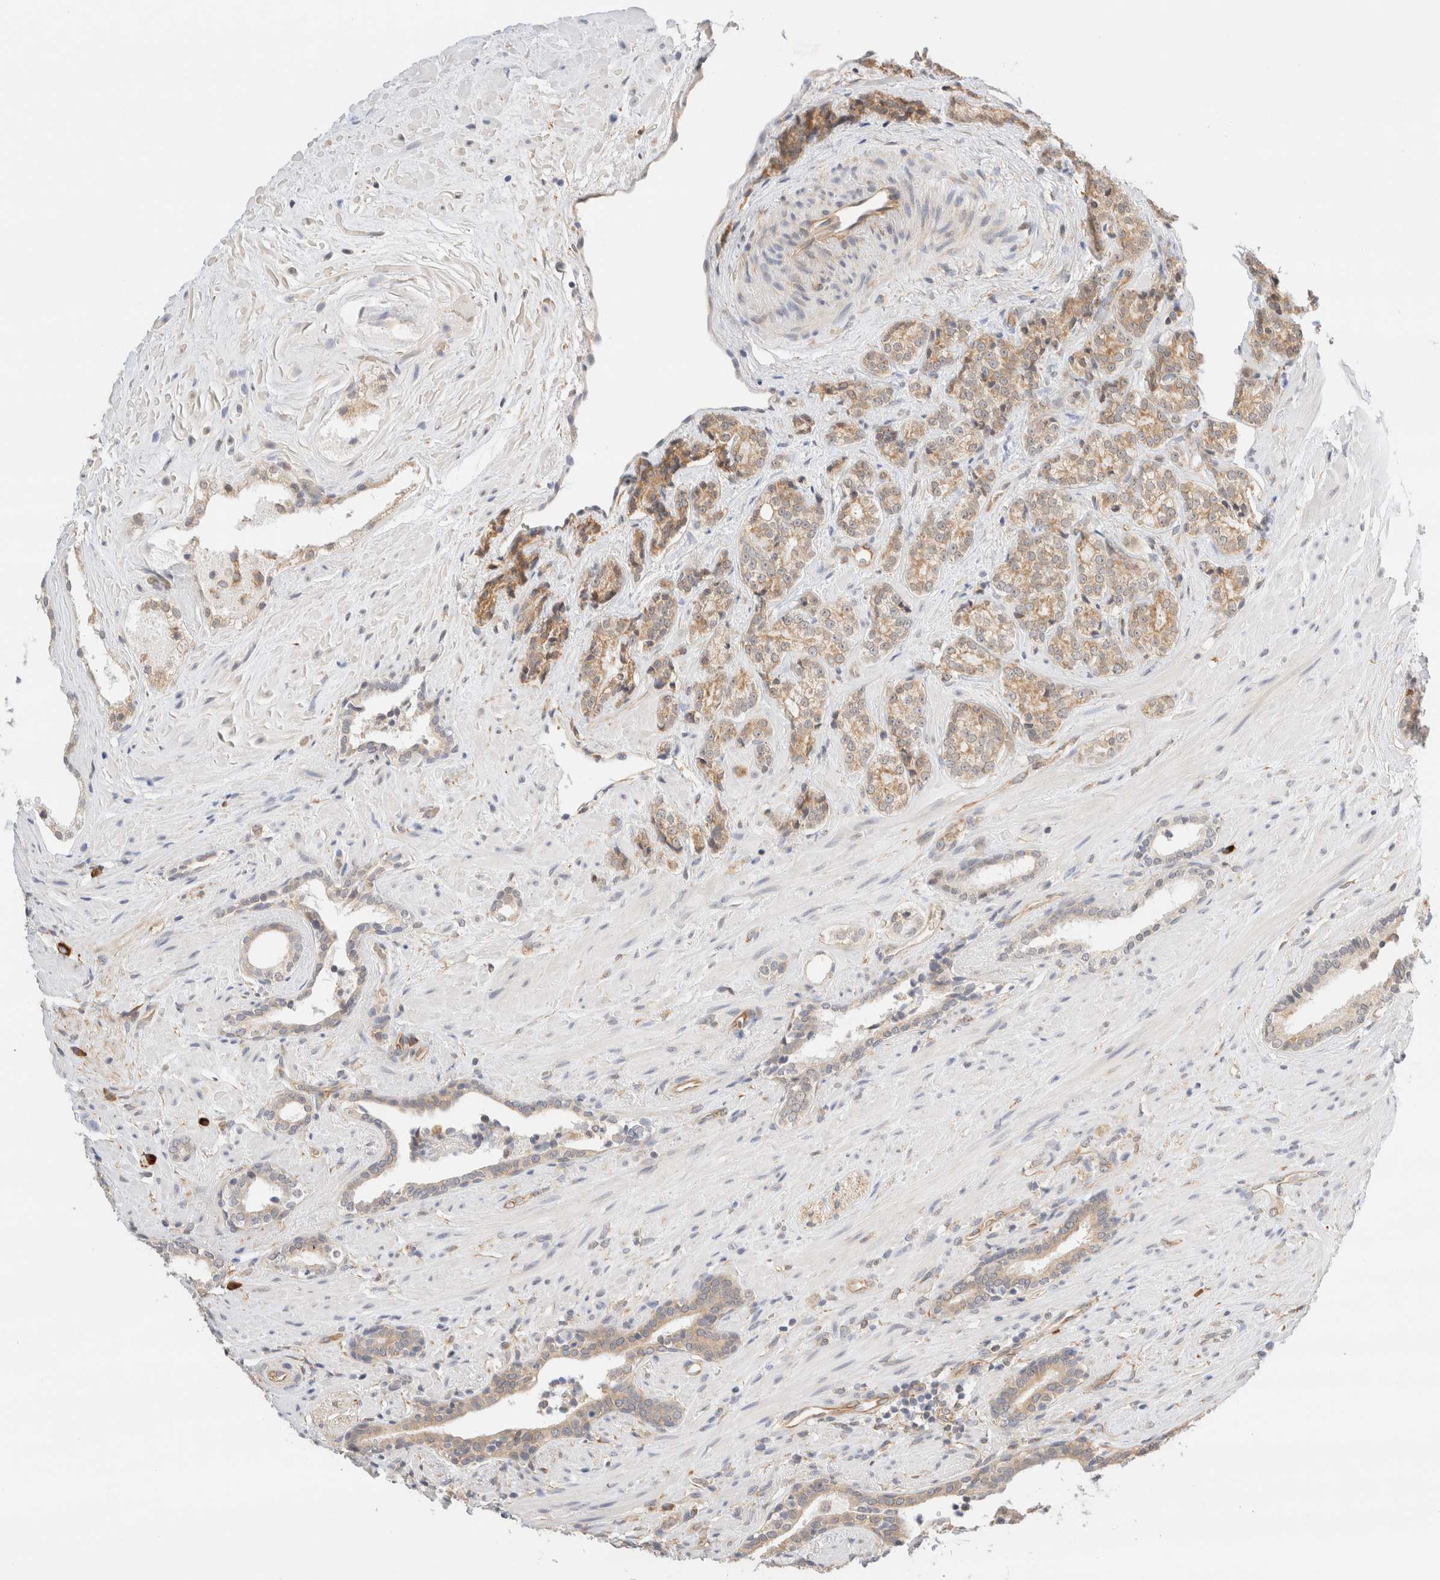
{"staining": {"intensity": "weak", "quantity": ">75%", "location": "cytoplasmic/membranous"}, "tissue": "prostate cancer", "cell_type": "Tumor cells", "image_type": "cancer", "snomed": [{"axis": "morphology", "description": "Adenocarcinoma, High grade"}, {"axis": "topography", "description": "Prostate"}], "caption": "Immunohistochemical staining of human prostate cancer (high-grade adenocarcinoma) reveals low levels of weak cytoplasmic/membranous protein staining in about >75% of tumor cells. The protein of interest is stained brown, and the nuclei are stained in blue (DAB IHC with brightfield microscopy, high magnification).", "gene": "SYVN1", "patient": {"sex": "male", "age": 71}}